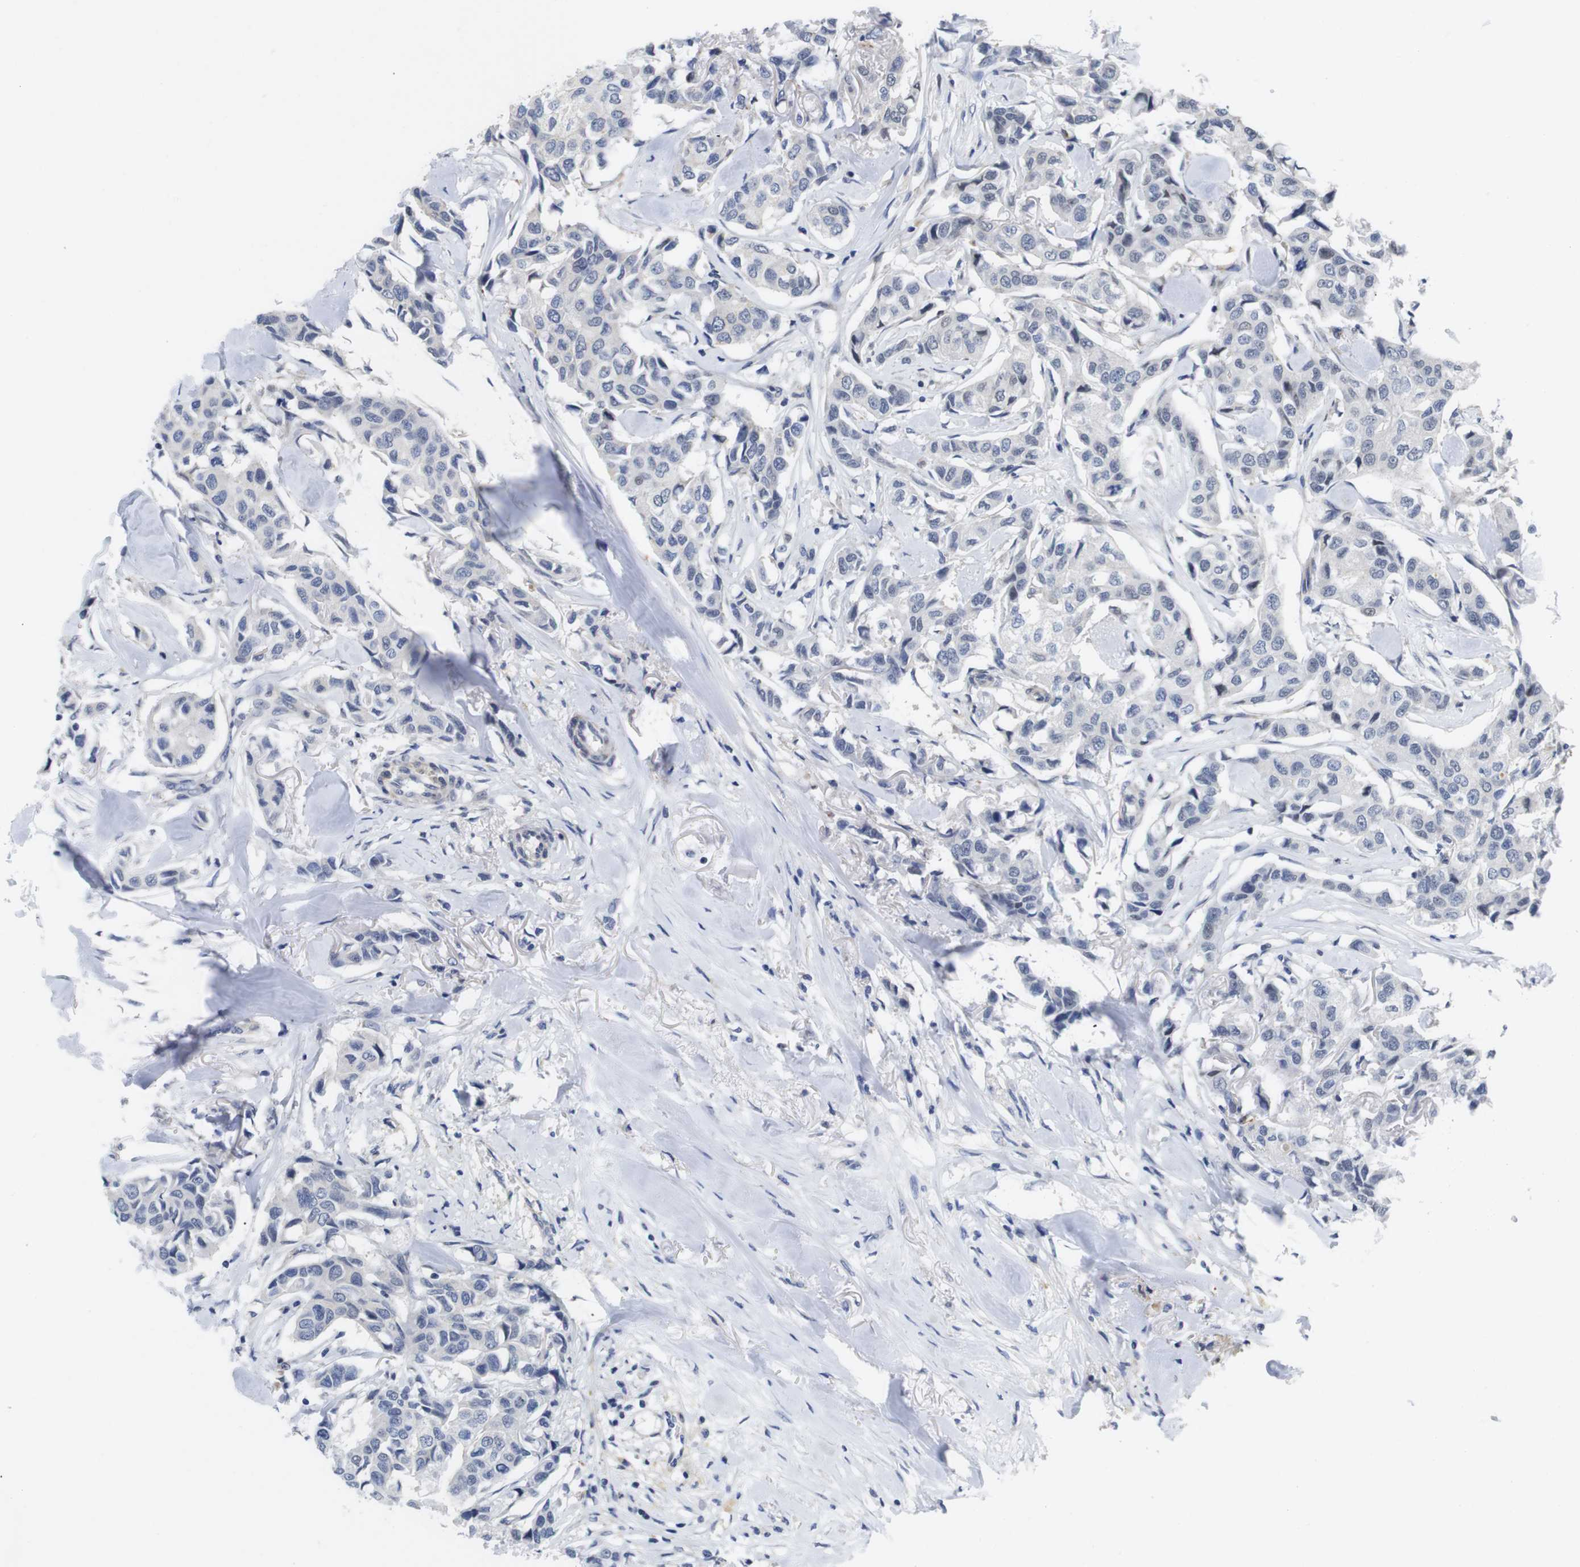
{"staining": {"intensity": "negative", "quantity": "none", "location": "none"}, "tissue": "breast cancer", "cell_type": "Tumor cells", "image_type": "cancer", "snomed": [{"axis": "morphology", "description": "Duct carcinoma"}, {"axis": "topography", "description": "Breast"}], "caption": "A photomicrograph of breast cancer (invasive ductal carcinoma) stained for a protein shows no brown staining in tumor cells. (DAB immunohistochemistry visualized using brightfield microscopy, high magnification).", "gene": "FNTA", "patient": {"sex": "female", "age": 80}}